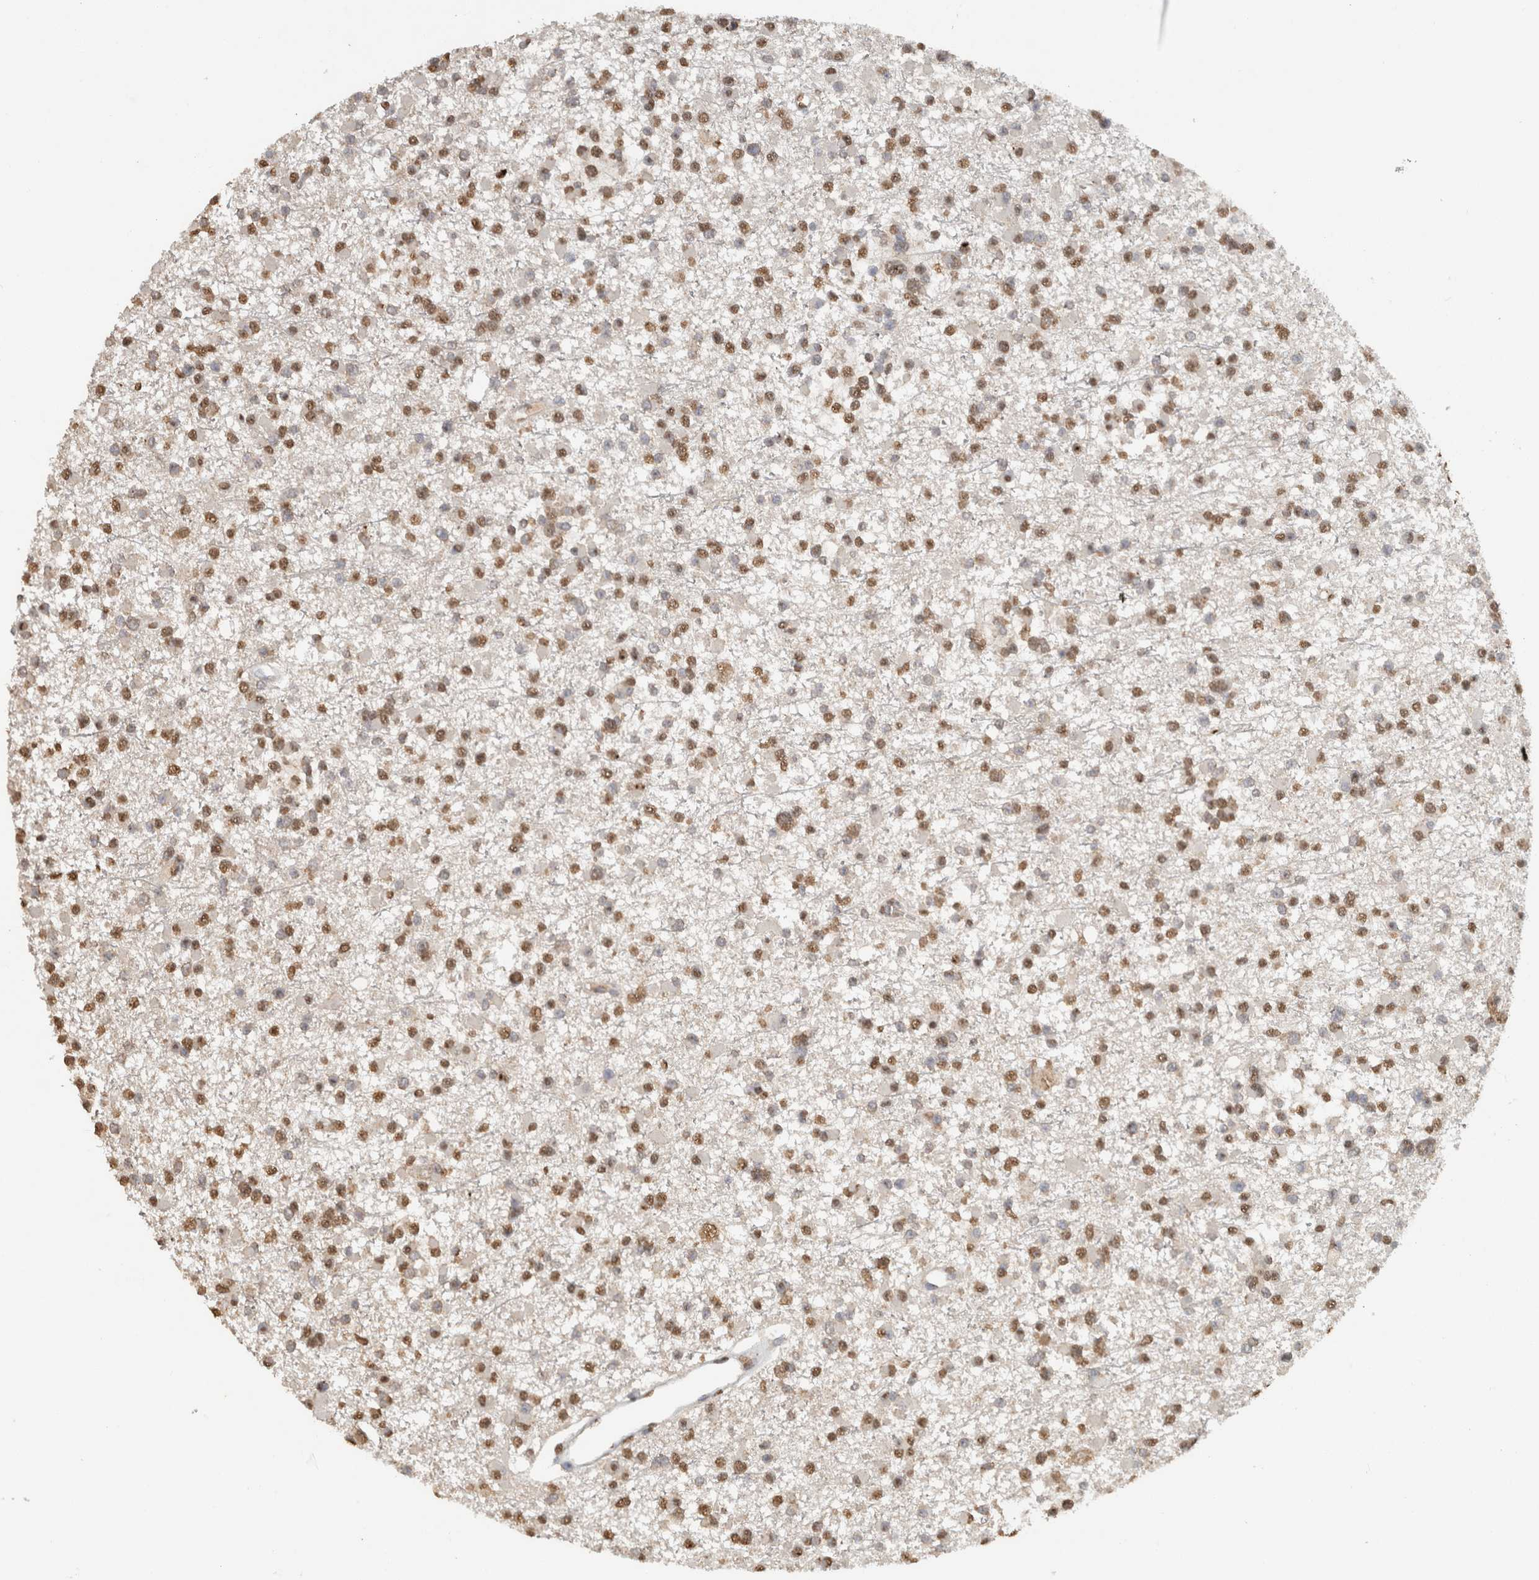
{"staining": {"intensity": "moderate", "quantity": ">75%", "location": "nuclear"}, "tissue": "glioma", "cell_type": "Tumor cells", "image_type": "cancer", "snomed": [{"axis": "morphology", "description": "Glioma, malignant, Low grade"}, {"axis": "topography", "description": "Brain"}], "caption": "Protein staining exhibits moderate nuclear expression in approximately >75% of tumor cells in low-grade glioma (malignant).", "gene": "HAND2", "patient": {"sex": "female", "age": 22}}